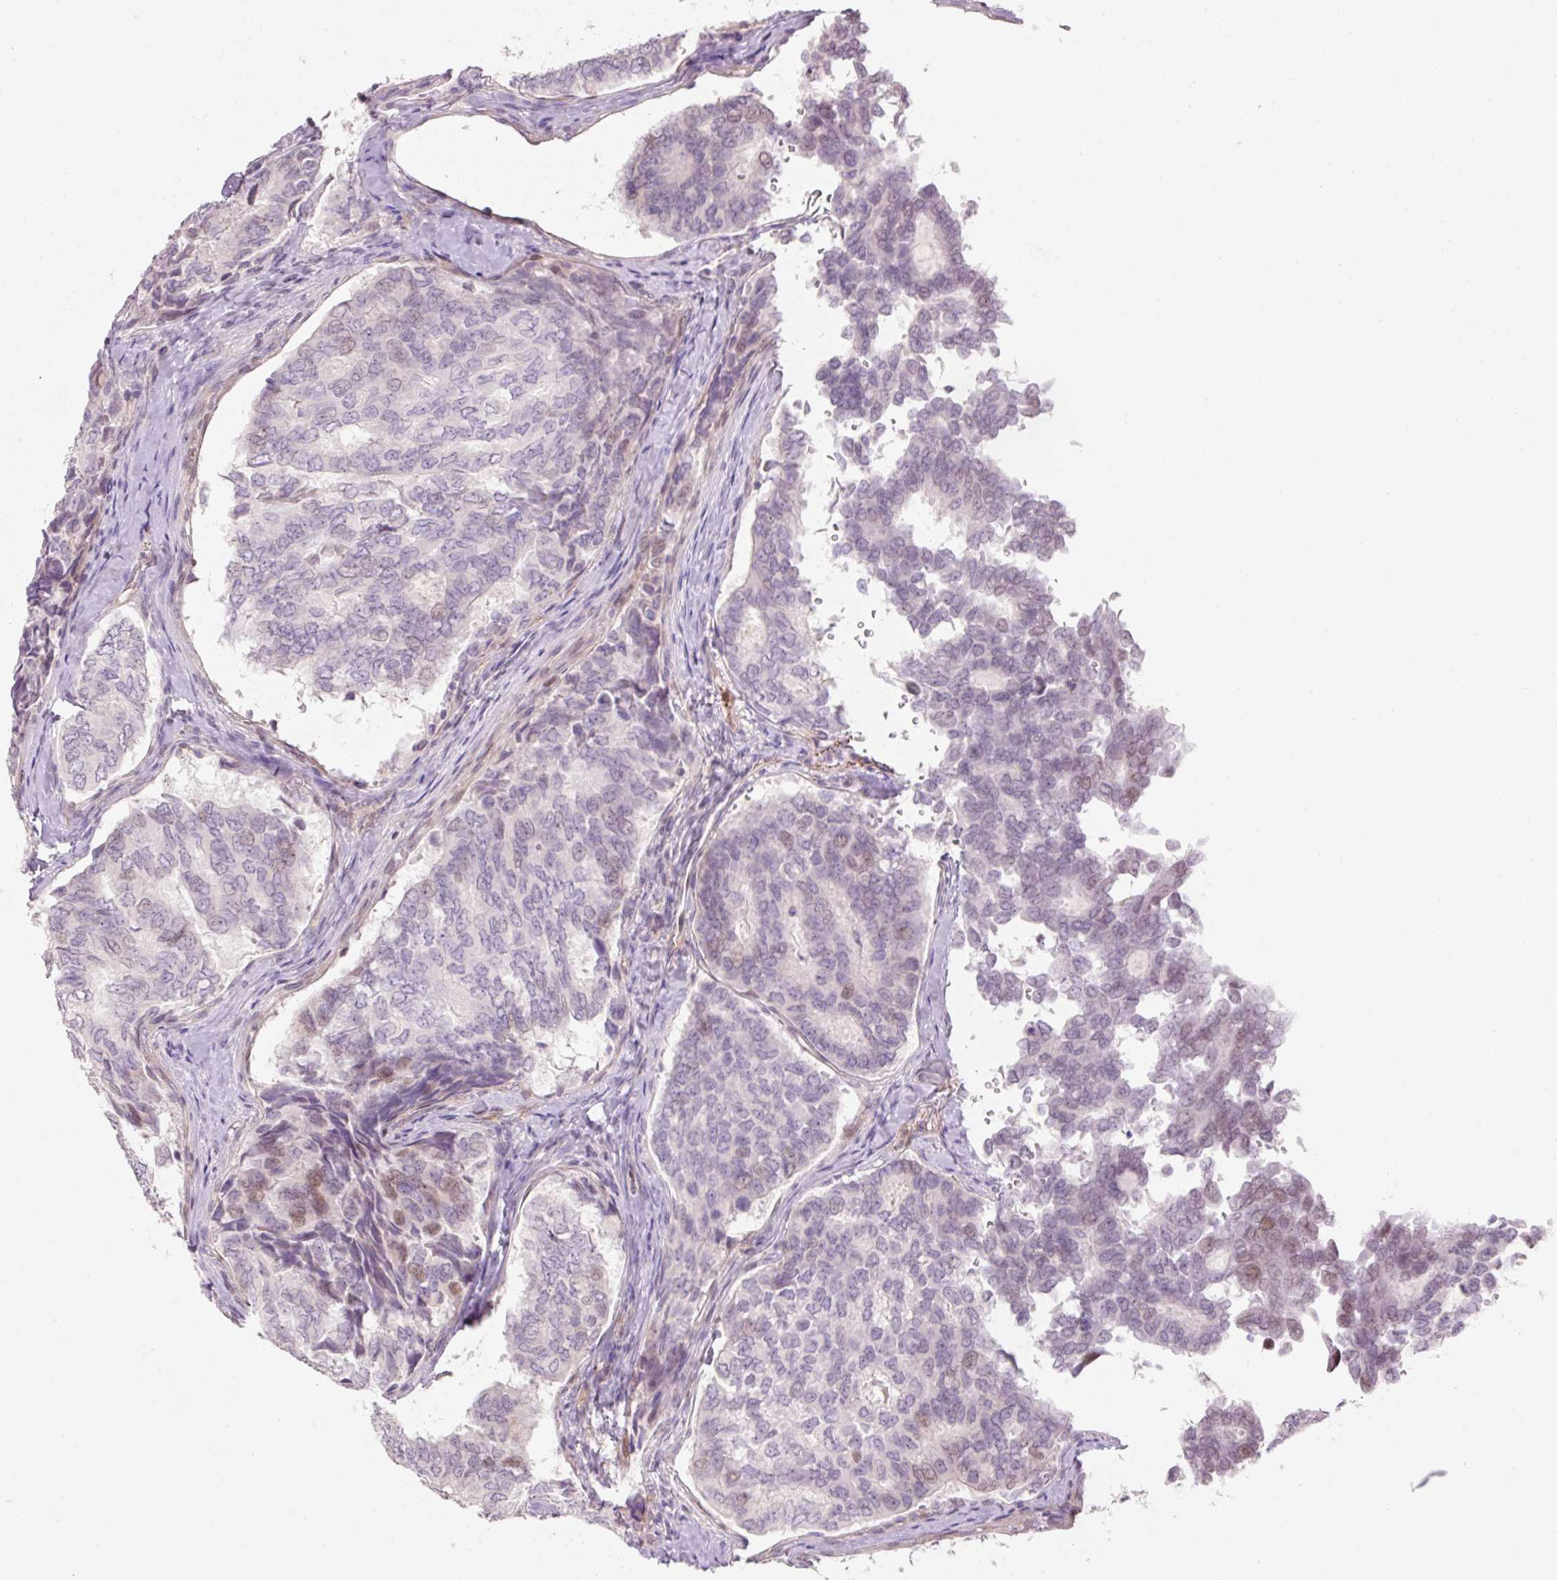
{"staining": {"intensity": "moderate", "quantity": "<25%", "location": "nuclear"}, "tissue": "thyroid cancer", "cell_type": "Tumor cells", "image_type": "cancer", "snomed": [{"axis": "morphology", "description": "Papillary adenocarcinoma, NOS"}, {"axis": "topography", "description": "Thyroid gland"}], "caption": "An image of human papillary adenocarcinoma (thyroid) stained for a protein demonstrates moderate nuclear brown staining in tumor cells.", "gene": "ZNF552", "patient": {"sex": "female", "age": 35}}